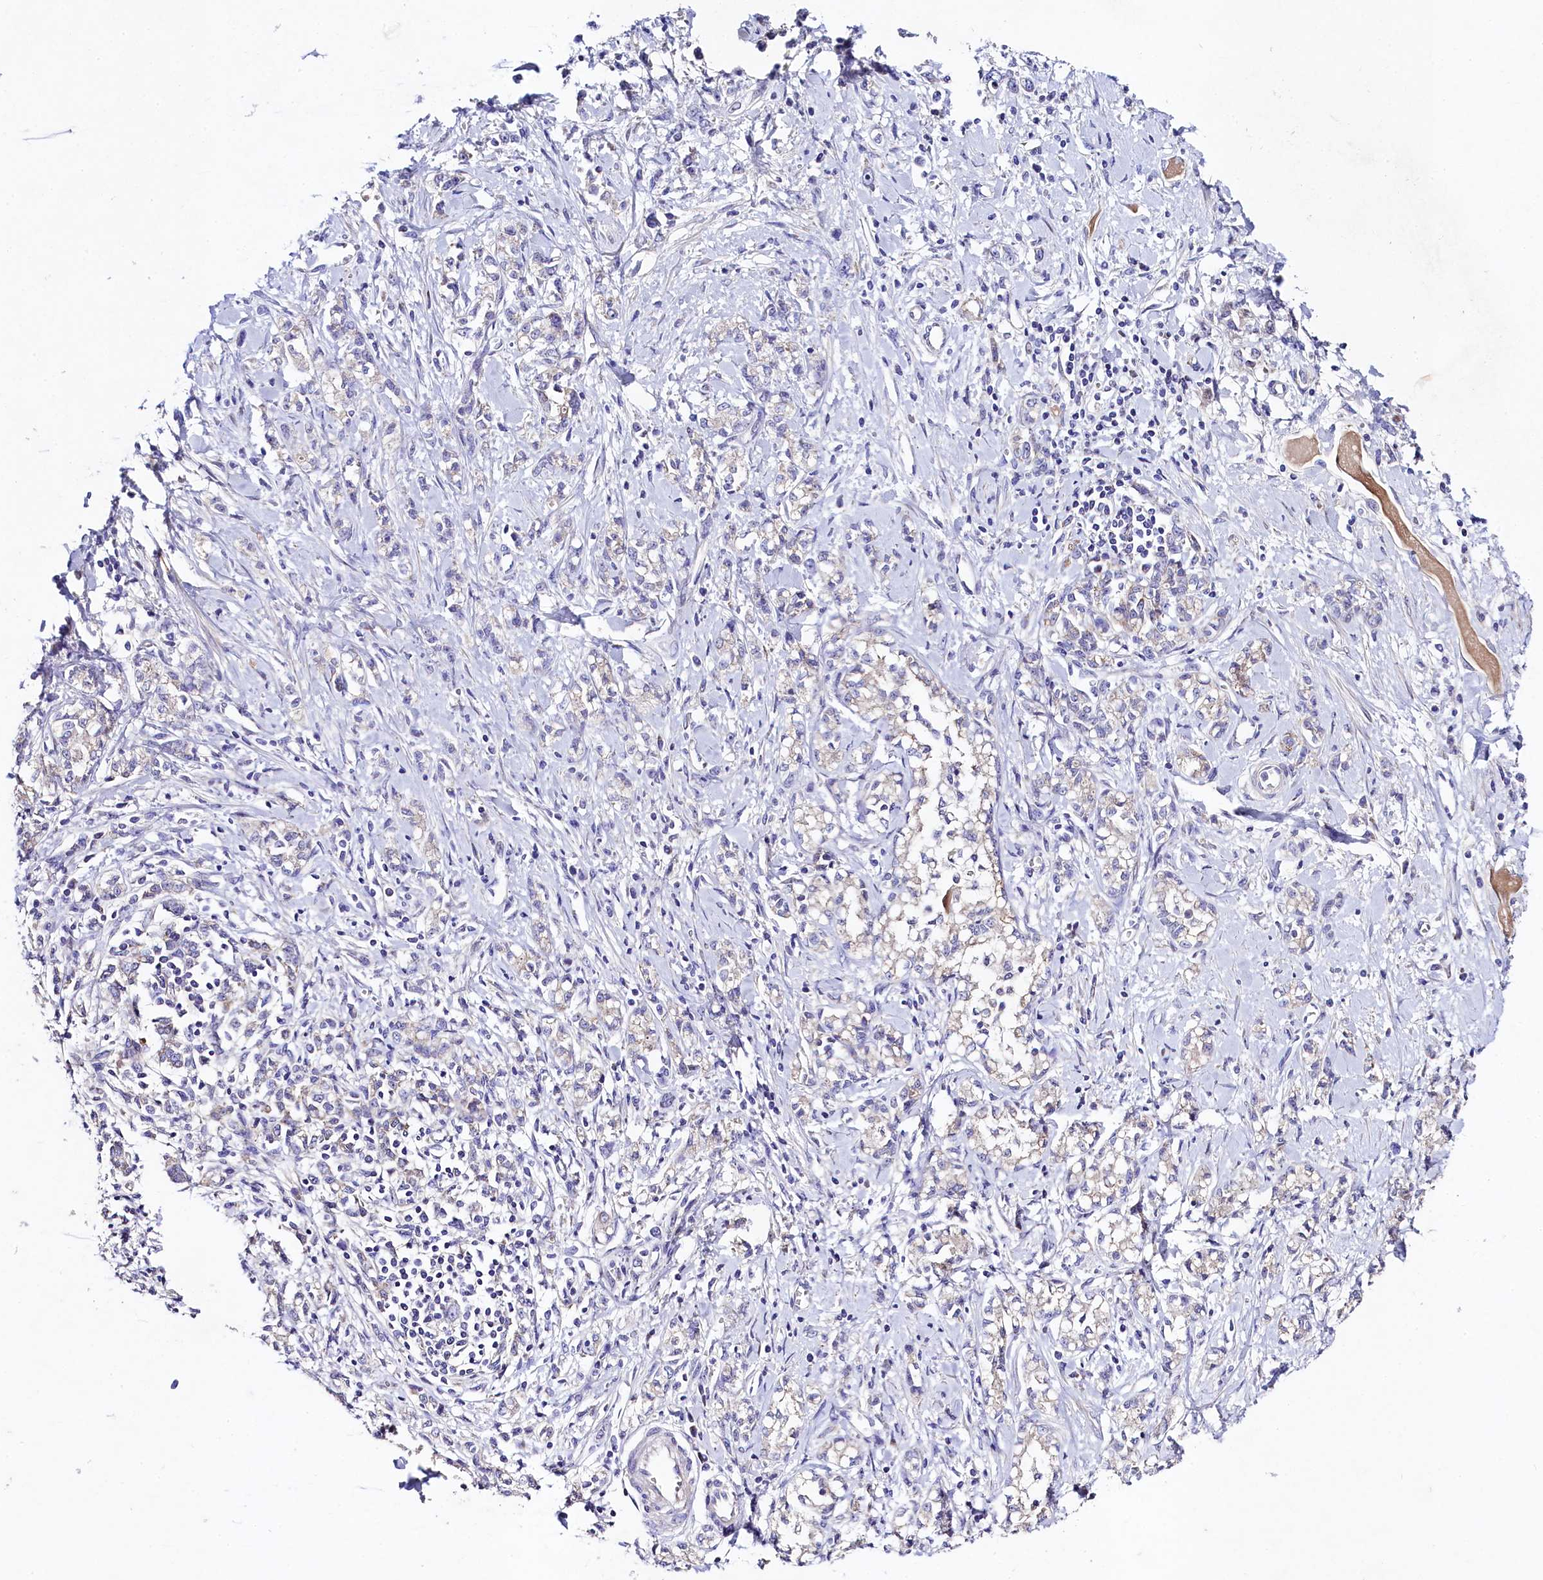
{"staining": {"intensity": "negative", "quantity": "none", "location": "none"}, "tissue": "stomach cancer", "cell_type": "Tumor cells", "image_type": "cancer", "snomed": [{"axis": "morphology", "description": "Adenocarcinoma, NOS"}, {"axis": "topography", "description": "Stomach"}], "caption": "The histopathology image displays no significant positivity in tumor cells of adenocarcinoma (stomach). (DAB immunohistochemistry (IHC), high magnification).", "gene": "FXYD6", "patient": {"sex": "female", "age": 76}}